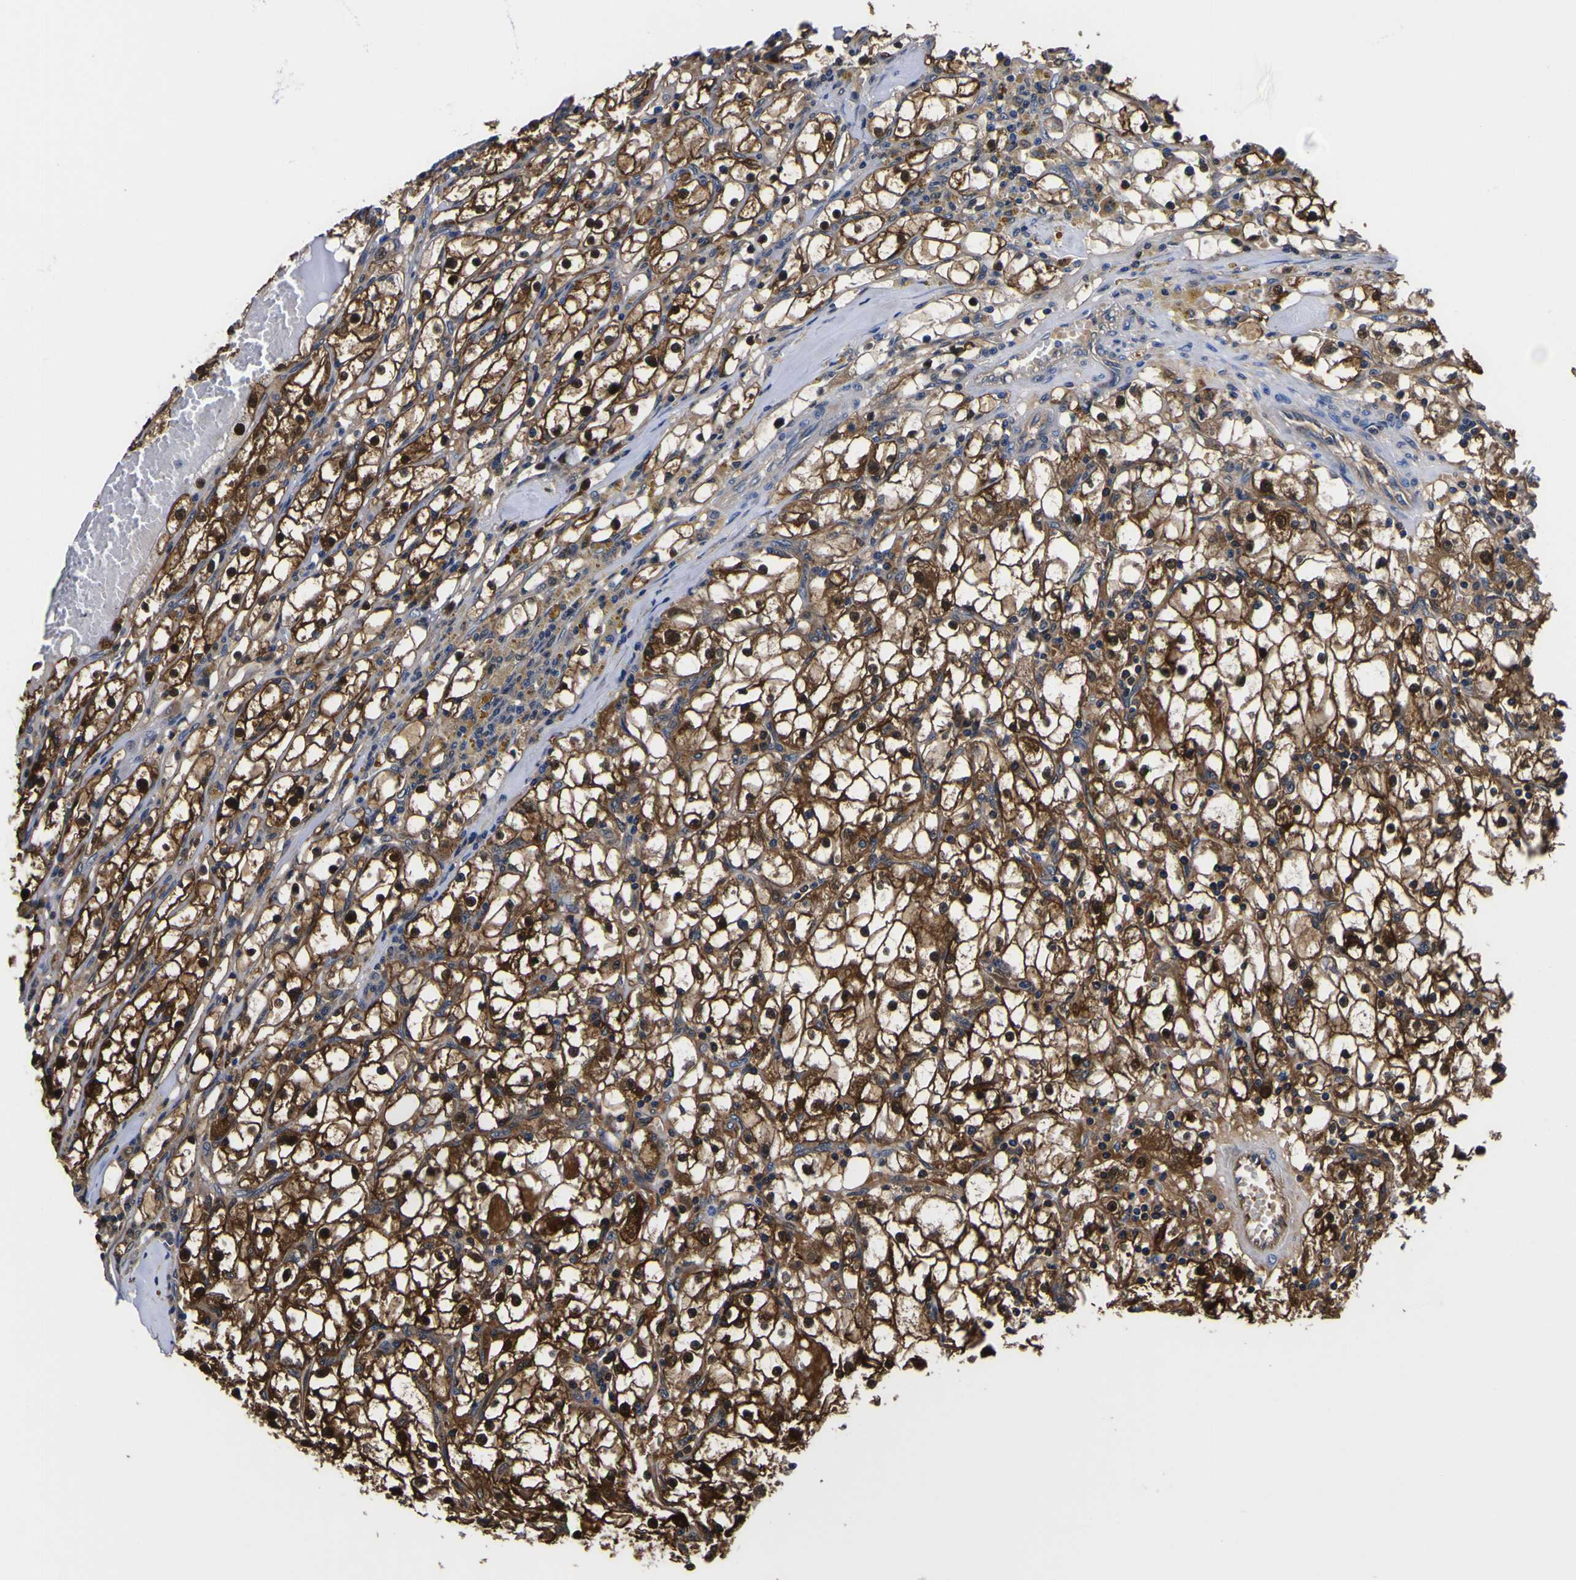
{"staining": {"intensity": "strong", "quantity": ">75%", "location": "cytoplasmic/membranous,nuclear"}, "tissue": "renal cancer", "cell_type": "Tumor cells", "image_type": "cancer", "snomed": [{"axis": "morphology", "description": "Adenocarcinoma, NOS"}, {"axis": "topography", "description": "Kidney"}], "caption": "Immunohistochemistry (IHC) micrograph of human renal adenocarcinoma stained for a protein (brown), which demonstrates high levels of strong cytoplasmic/membranous and nuclear positivity in approximately >75% of tumor cells.", "gene": "FAM110B", "patient": {"sex": "male", "age": 56}}